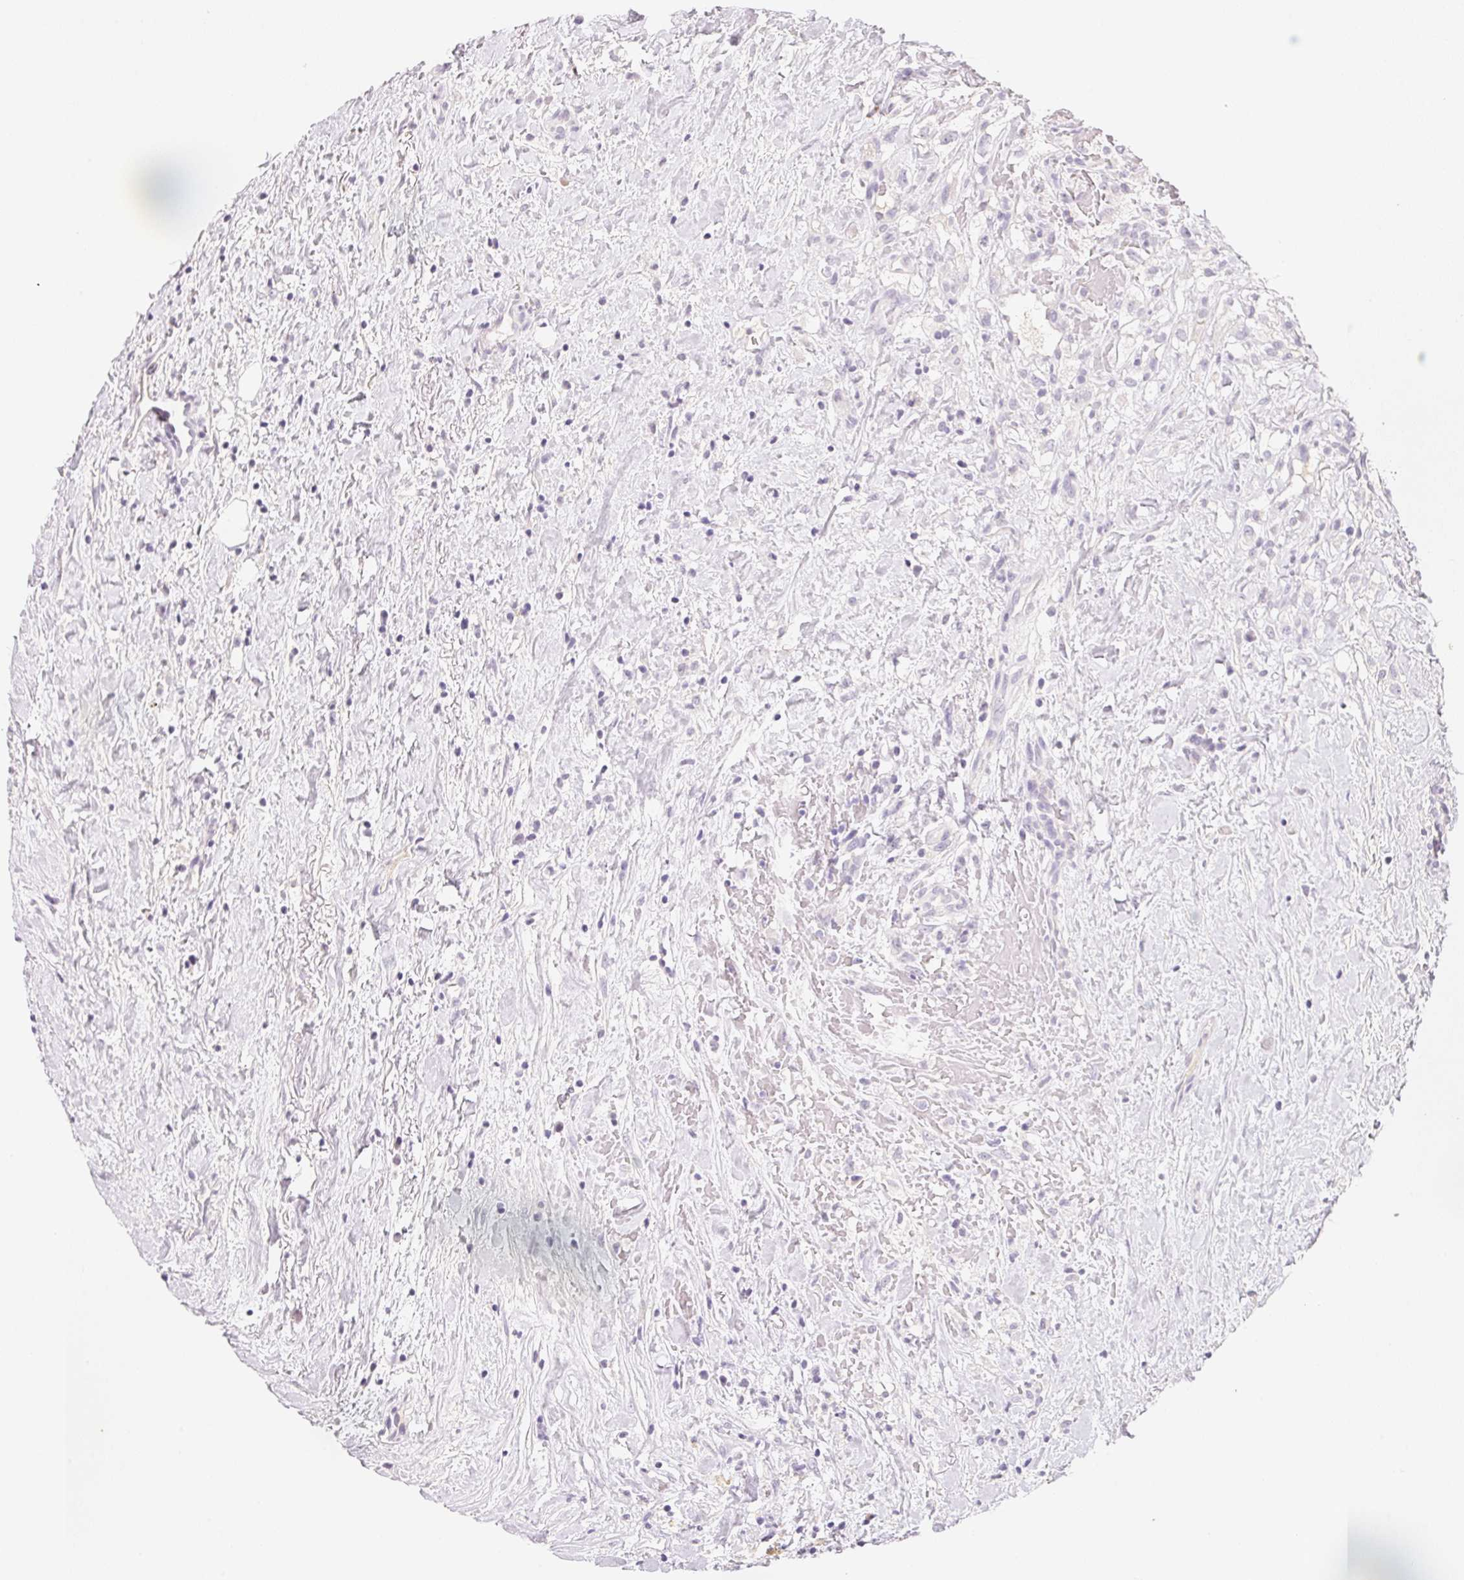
{"staining": {"intensity": "negative", "quantity": "none", "location": "none"}, "tissue": "renal cancer", "cell_type": "Tumor cells", "image_type": "cancer", "snomed": [{"axis": "morphology", "description": "Adenocarcinoma, NOS"}, {"axis": "topography", "description": "Kidney"}], "caption": "DAB immunohistochemical staining of human renal cancer (adenocarcinoma) demonstrates no significant expression in tumor cells. (DAB (3,3'-diaminobenzidine) immunohistochemistry (IHC) visualized using brightfield microscopy, high magnification).", "gene": "MCOLN3", "patient": {"sex": "male", "age": 59}}